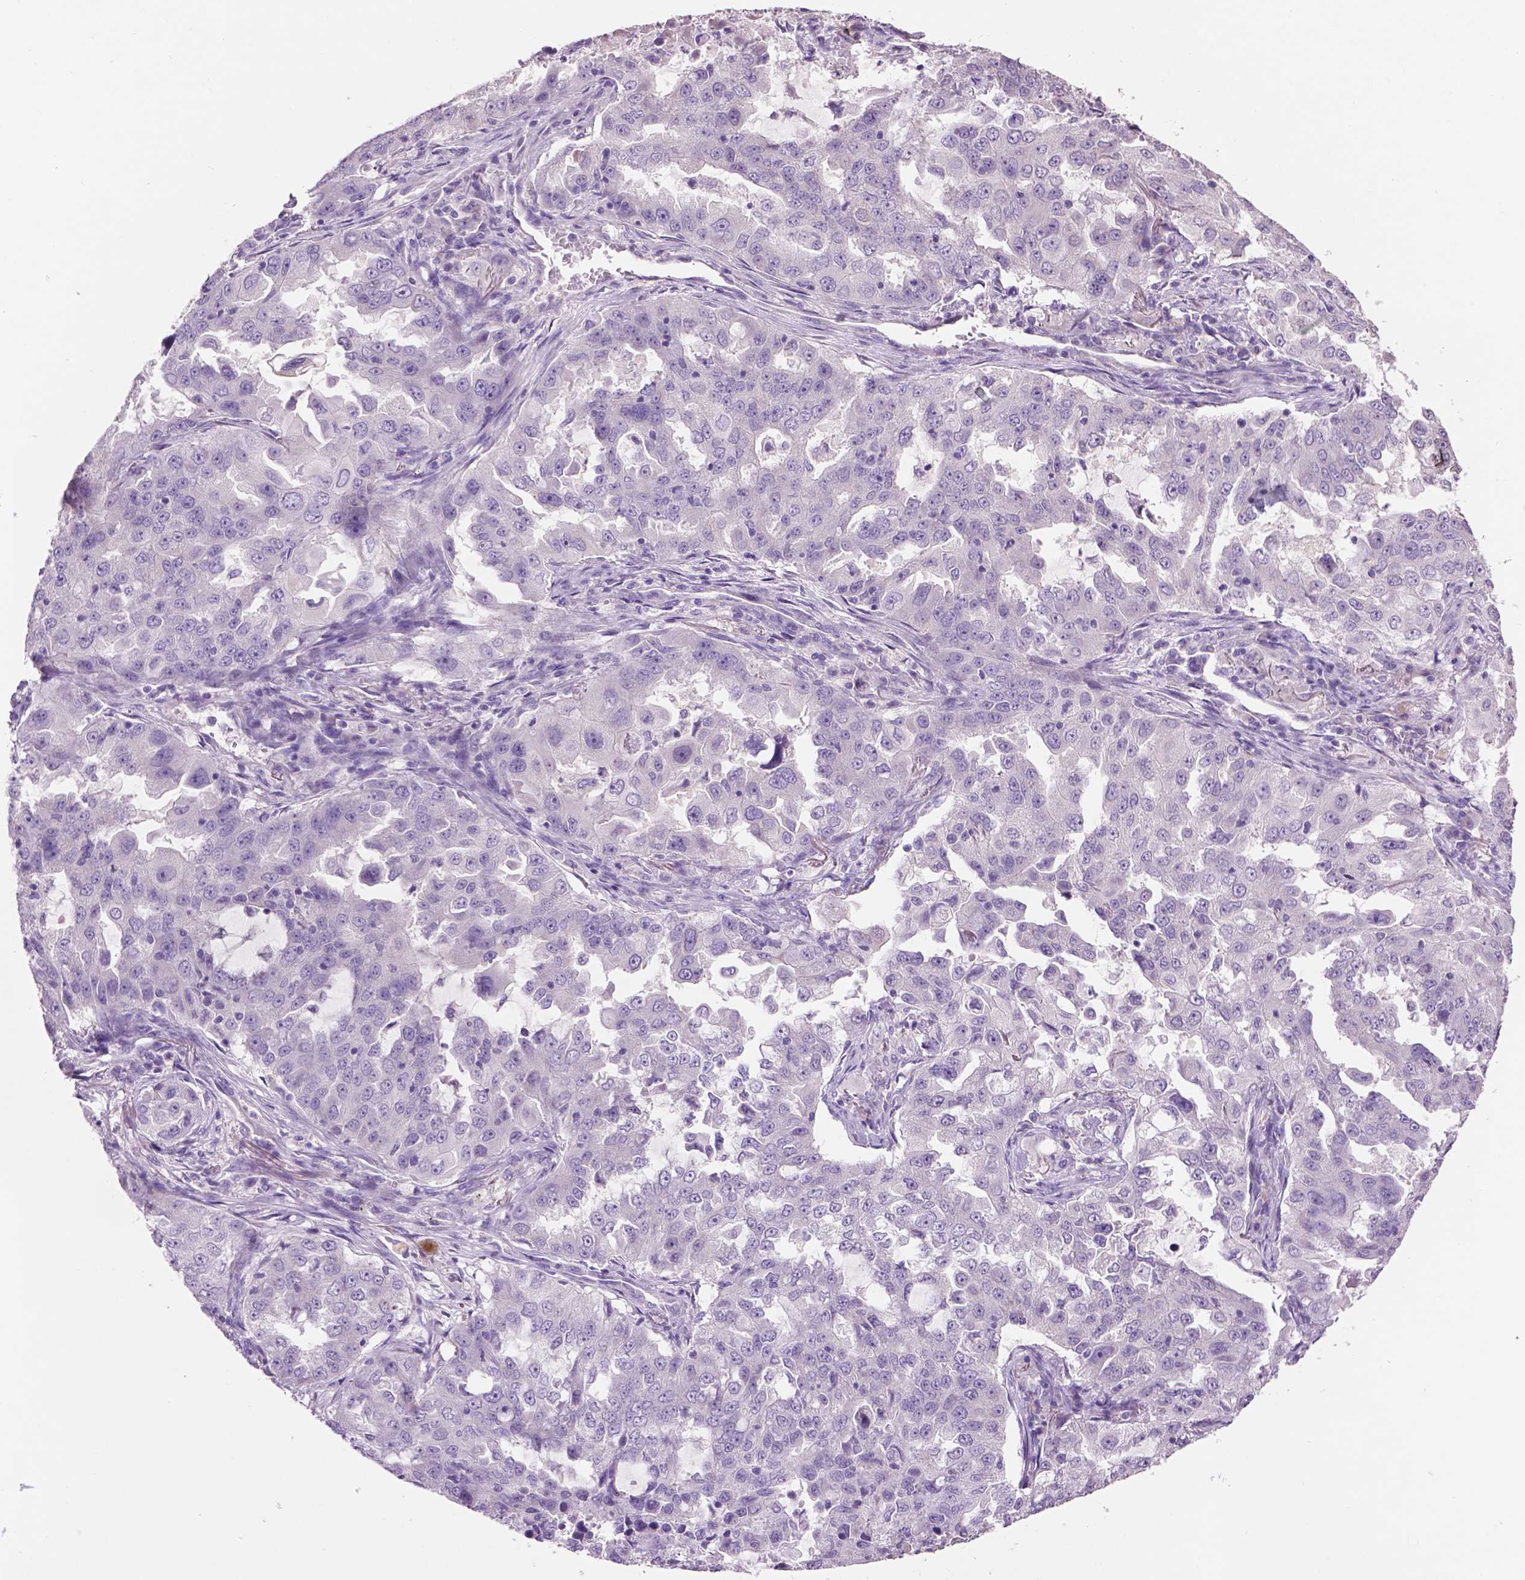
{"staining": {"intensity": "negative", "quantity": "none", "location": "none"}, "tissue": "lung cancer", "cell_type": "Tumor cells", "image_type": "cancer", "snomed": [{"axis": "morphology", "description": "Adenocarcinoma, NOS"}, {"axis": "topography", "description": "Lung"}], "caption": "Tumor cells show no significant expression in adenocarcinoma (lung).", "gene": "CRYBA4", "patient": {"sex": "female", "age": 61}}